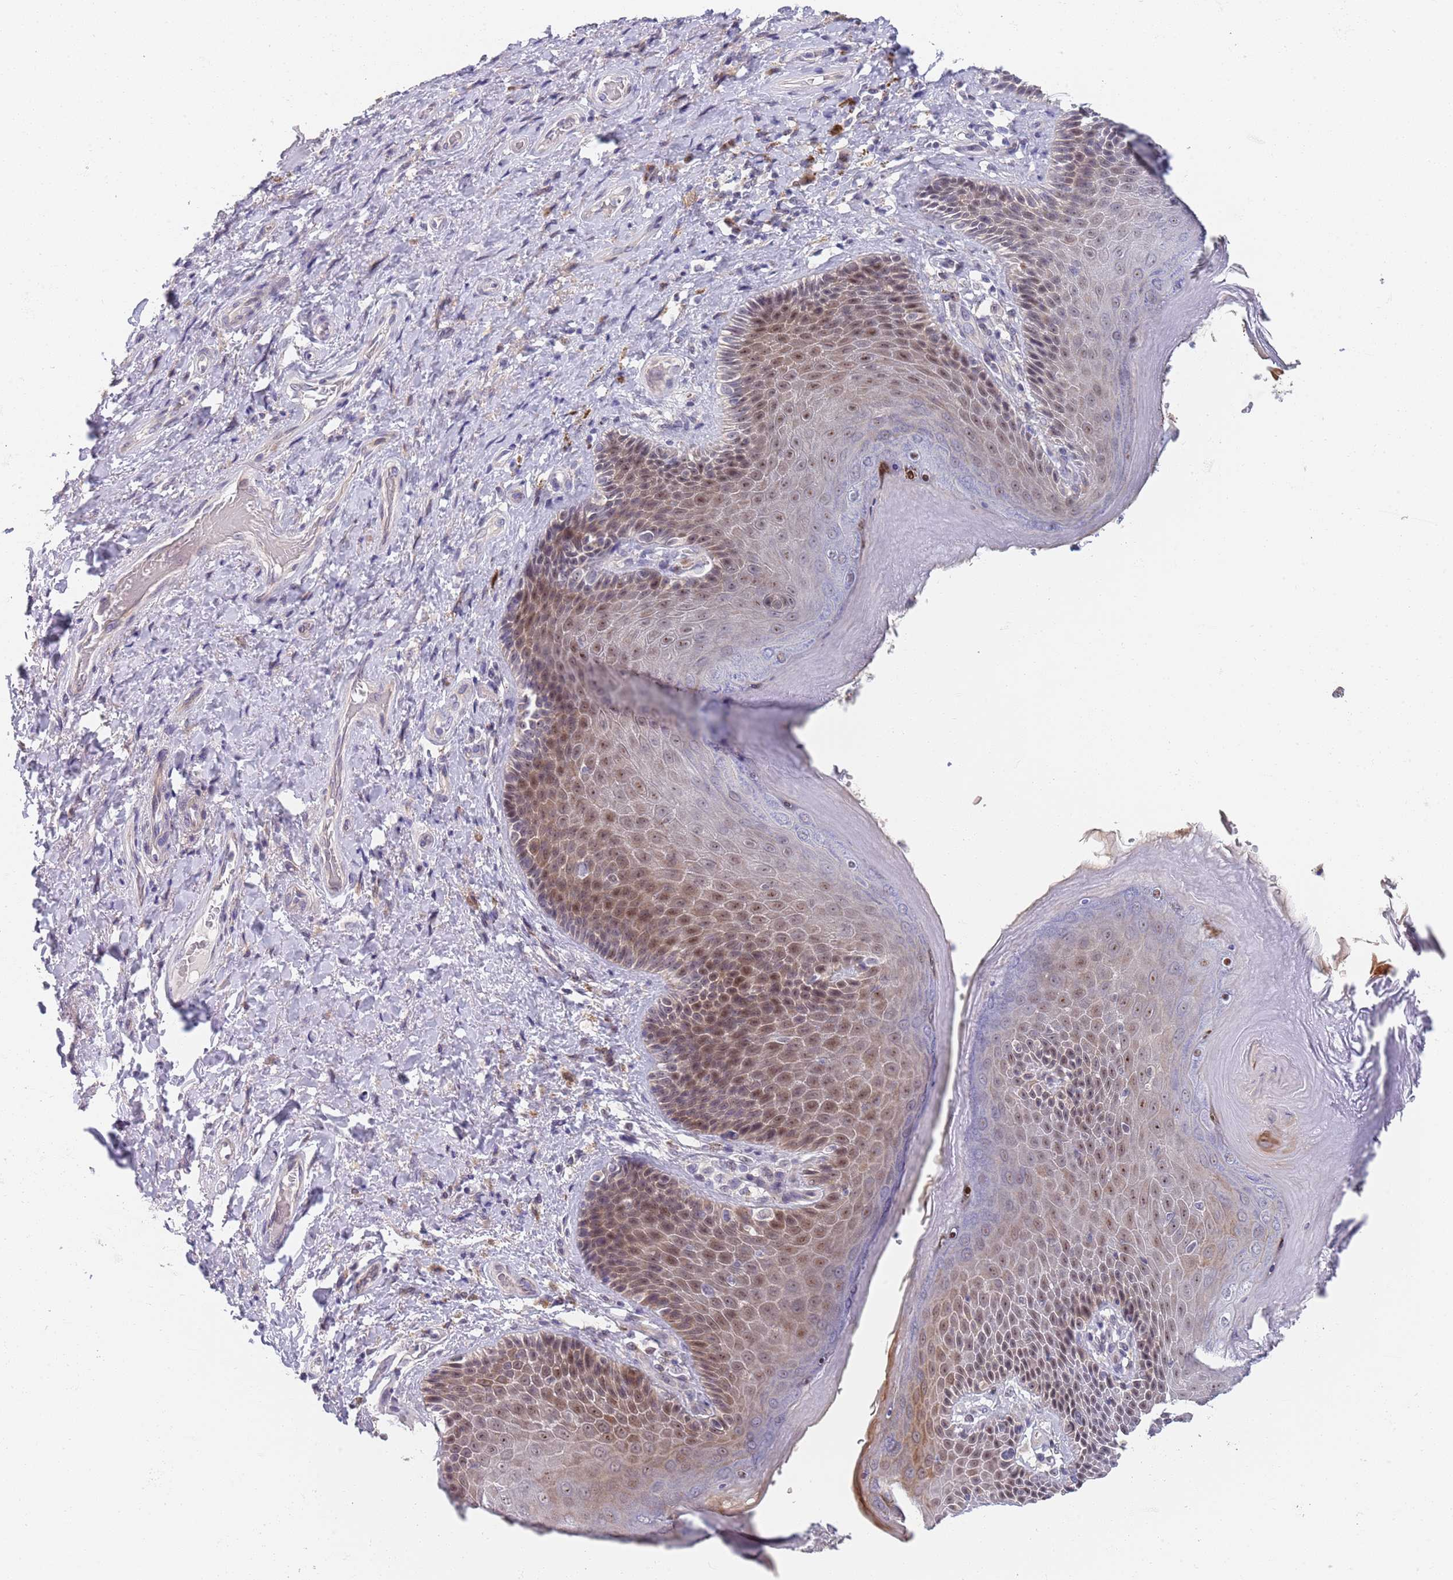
{"staining": {"intensity": "moderate", "quantity": "25%-75%", "location": "cytoplasmic/membranous,nuclear"}, "tissue": "skin", "cell_type": "Epidermal cells", "image_type": "normal", "snomed": [{"axis": "morphology", "description": "Normal tissue, NOS"}, {"axis": "topography", "description": "Anal"}], "caption": "The micrograph displays staining of benign skin, revealing moderate cytoplasmic/membranous,nuclear protein staining (brown color) within epidermal cells. The protein of interest is shown in brown color, while the nuclei are stained blue.", "gene": "PLCL2", "patient": {"sex": "female", "age": 89}}